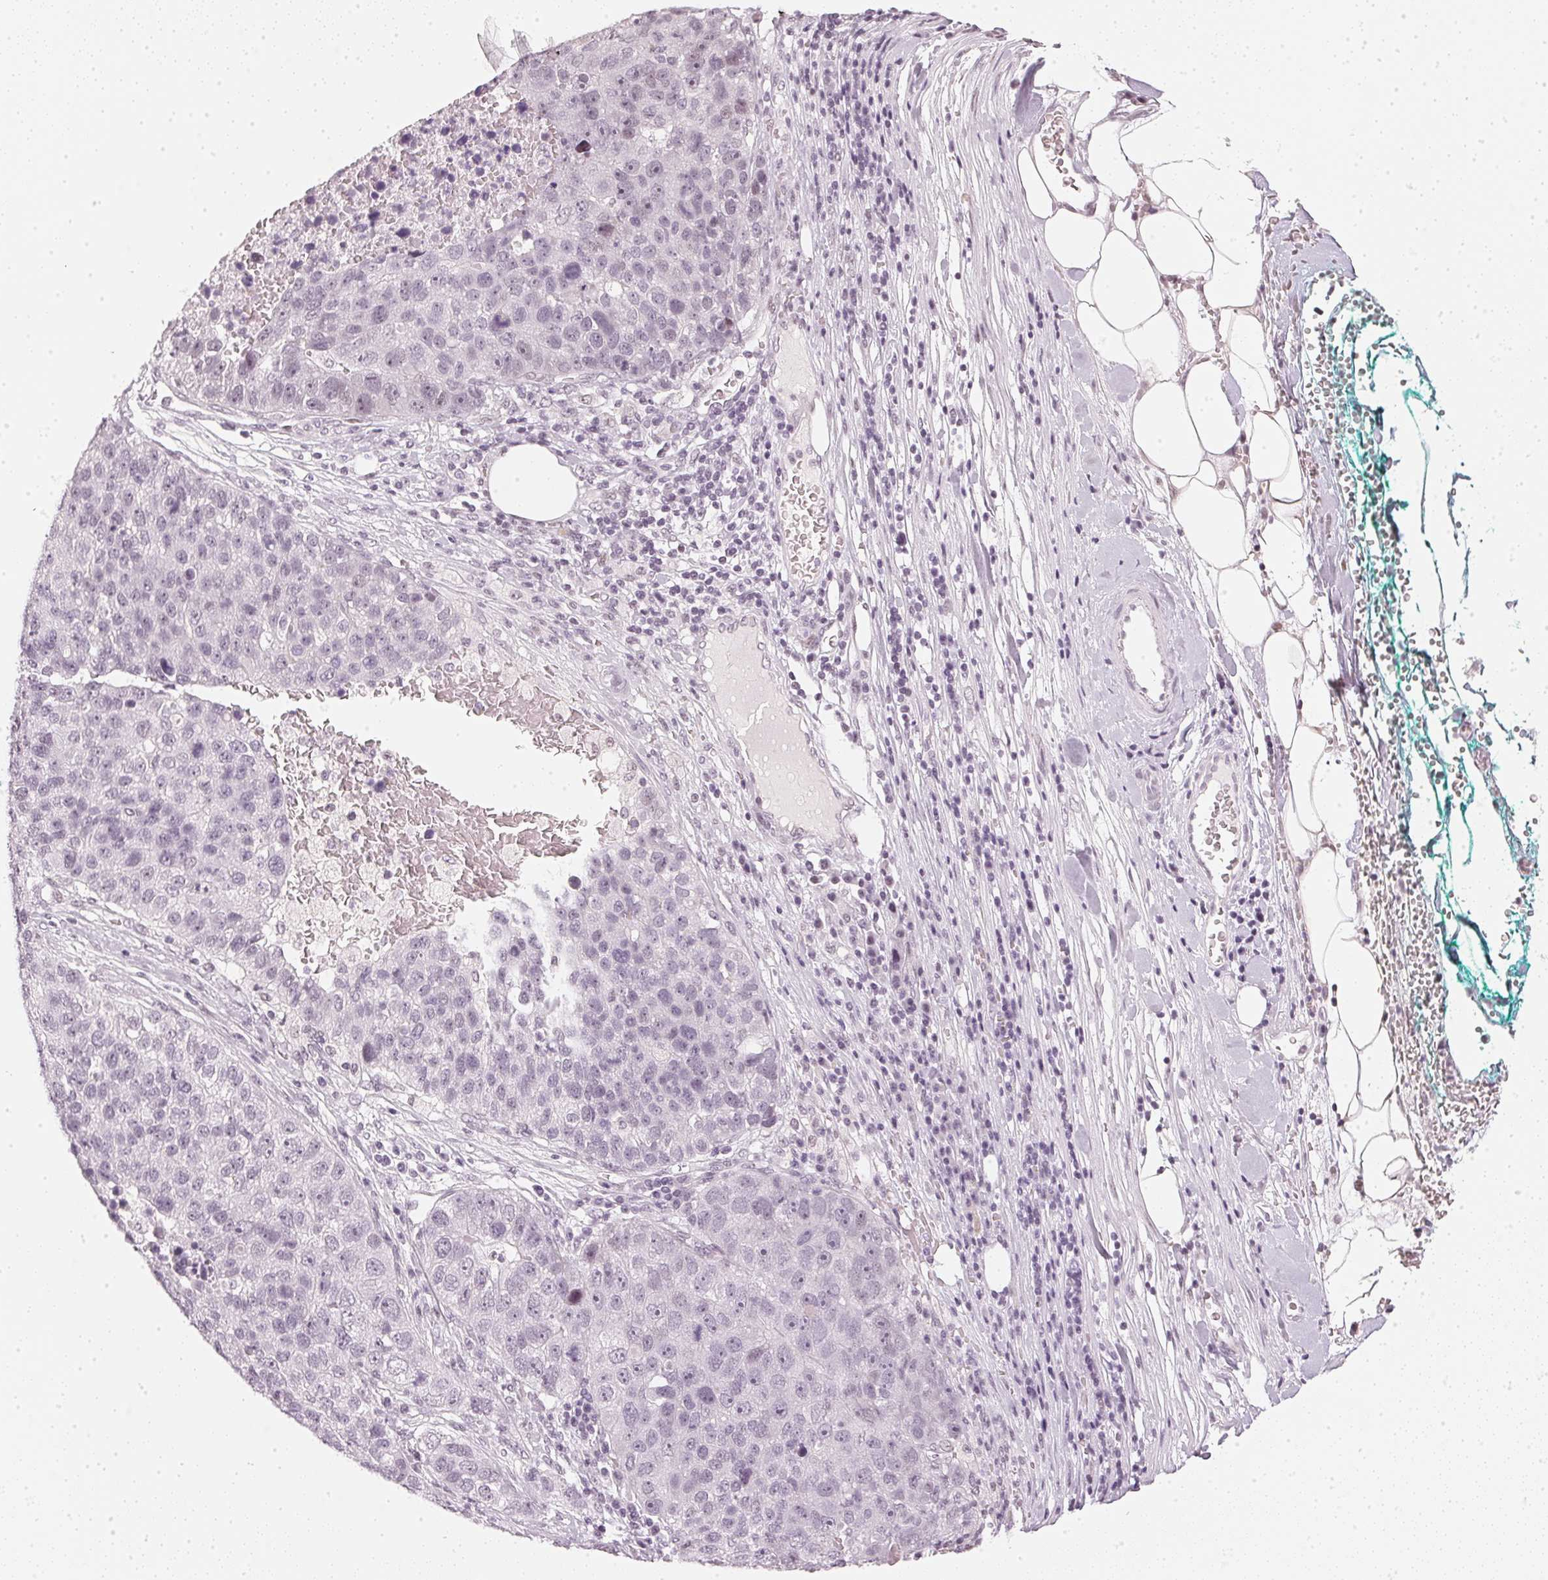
{"staining": {"intensity": "negative", "quantity": "none", "location": "none"}, "tissue": "pancreatic cancer", "cell_type": "Tumor cells", "image_type": "cancer", "snomed": [{"axis": "morphology", "description": "Adenocarcinoma, NOS"}, {"axis": "topography", "description": "Pancreas"}], "caption": "Immunohistochemistry image of pancreatic cancer (adenocarcinoma) stained for a protein (brown), which reveals no positivity in tumor cells. Brightfield microscopy of immunohistochemistry stained with DAB (3,3'-diaminobenzidine) (brown) and hematoxylin (blue), captured at high magnification.", "gene": "DNAJC6", "patient": {"sex": "female", "age": 61}}